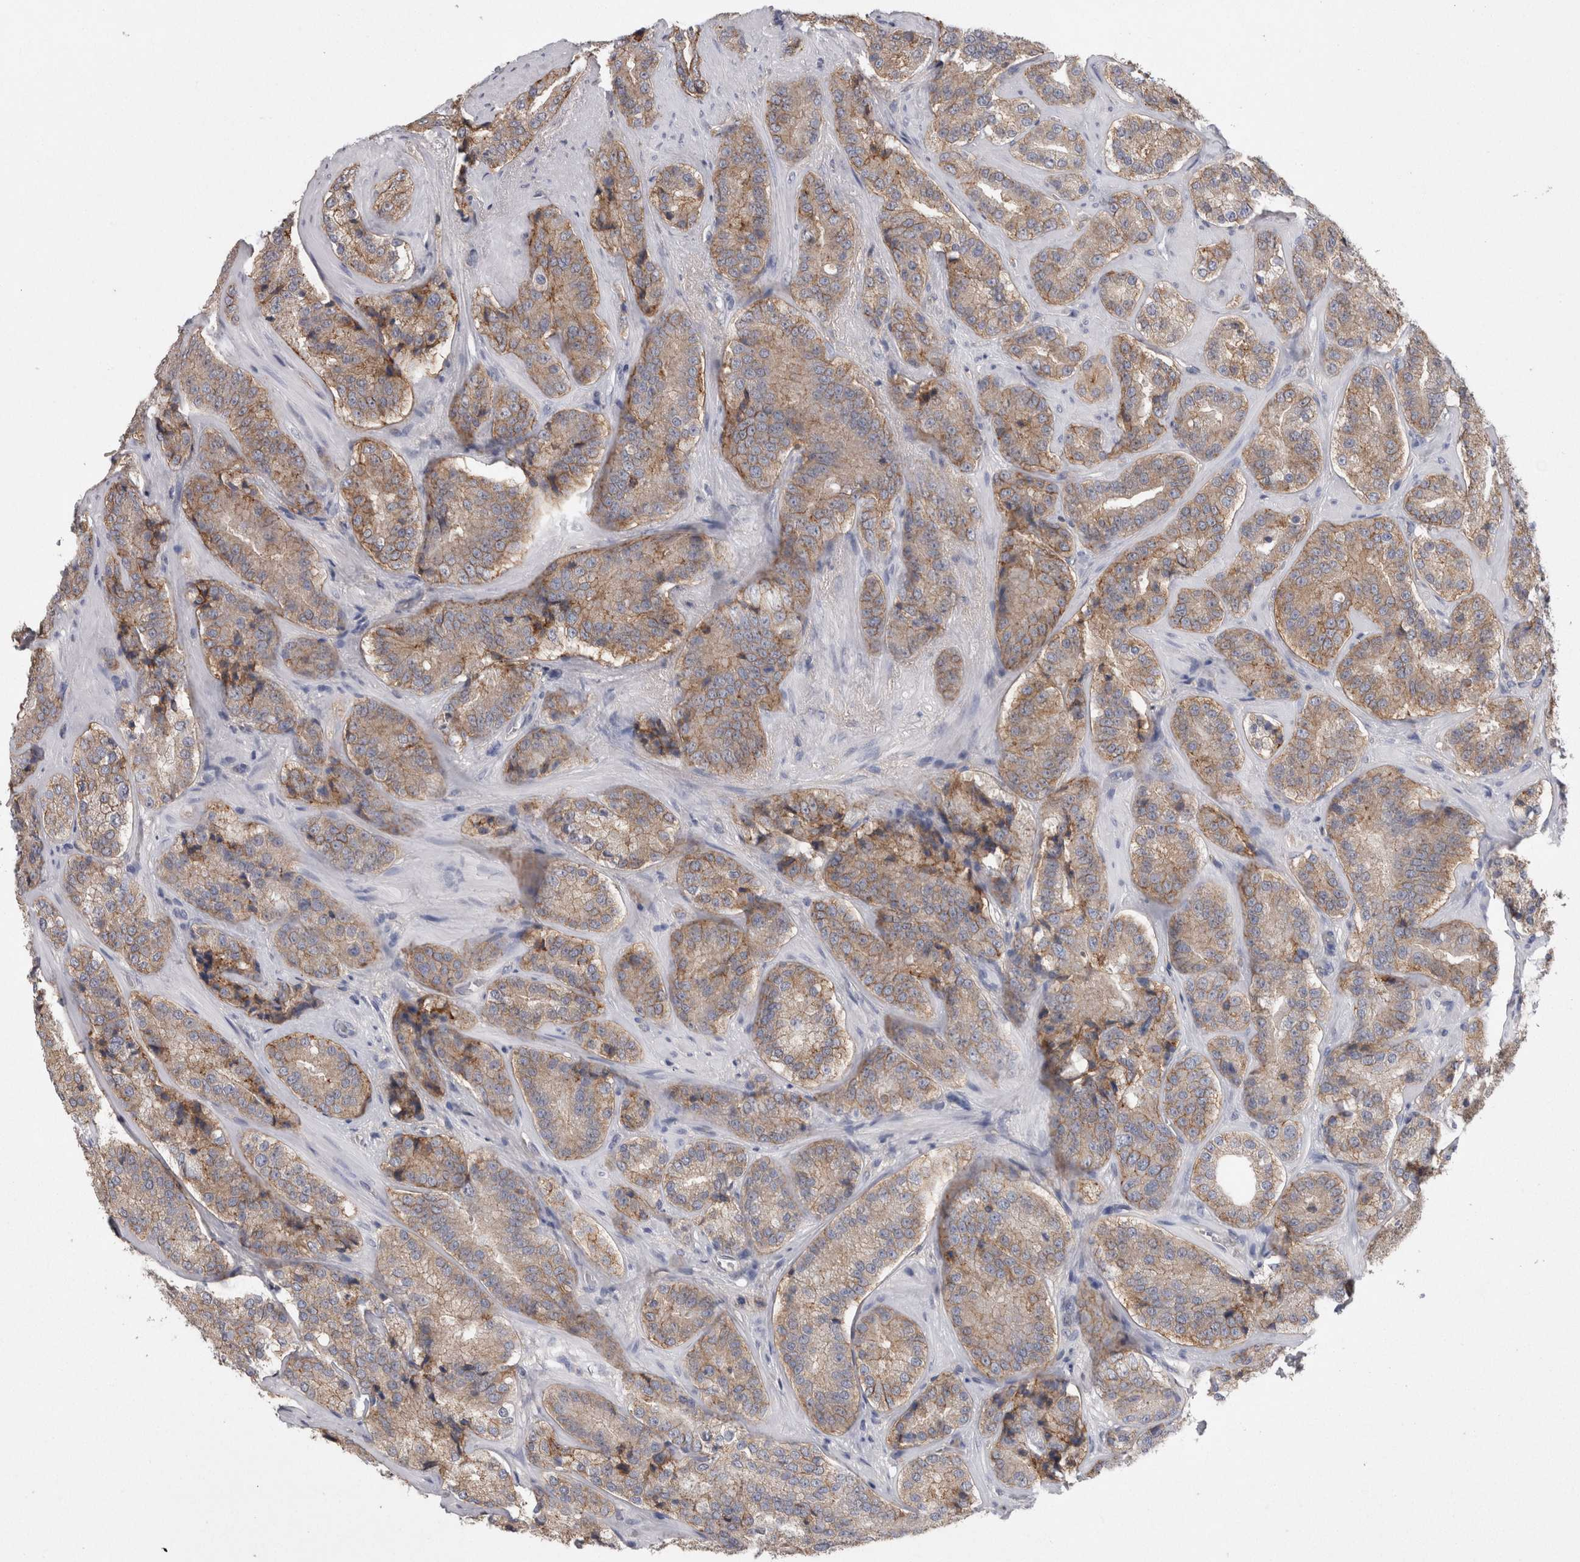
{"staining": {"intensity": "moderate", "quantity": ">75%", "location": "cytoplasmic/membranous"}, "tissue": "prostate cancer", "cell_type": "Tumor cells", "image_type": "cancer", "snomed": [{"axis": "morphology", "description": "Adenocarcinoma, High grade"}, {"axis": "topography", "description": "Prostate"}], "caption": "Moderate cytoplasmic/membranous expression is identified in approximately >75% of tumor cells in prostate cancer.", "gene": "NECTIN2", "patient": {"sex": "male", "age": 60}}